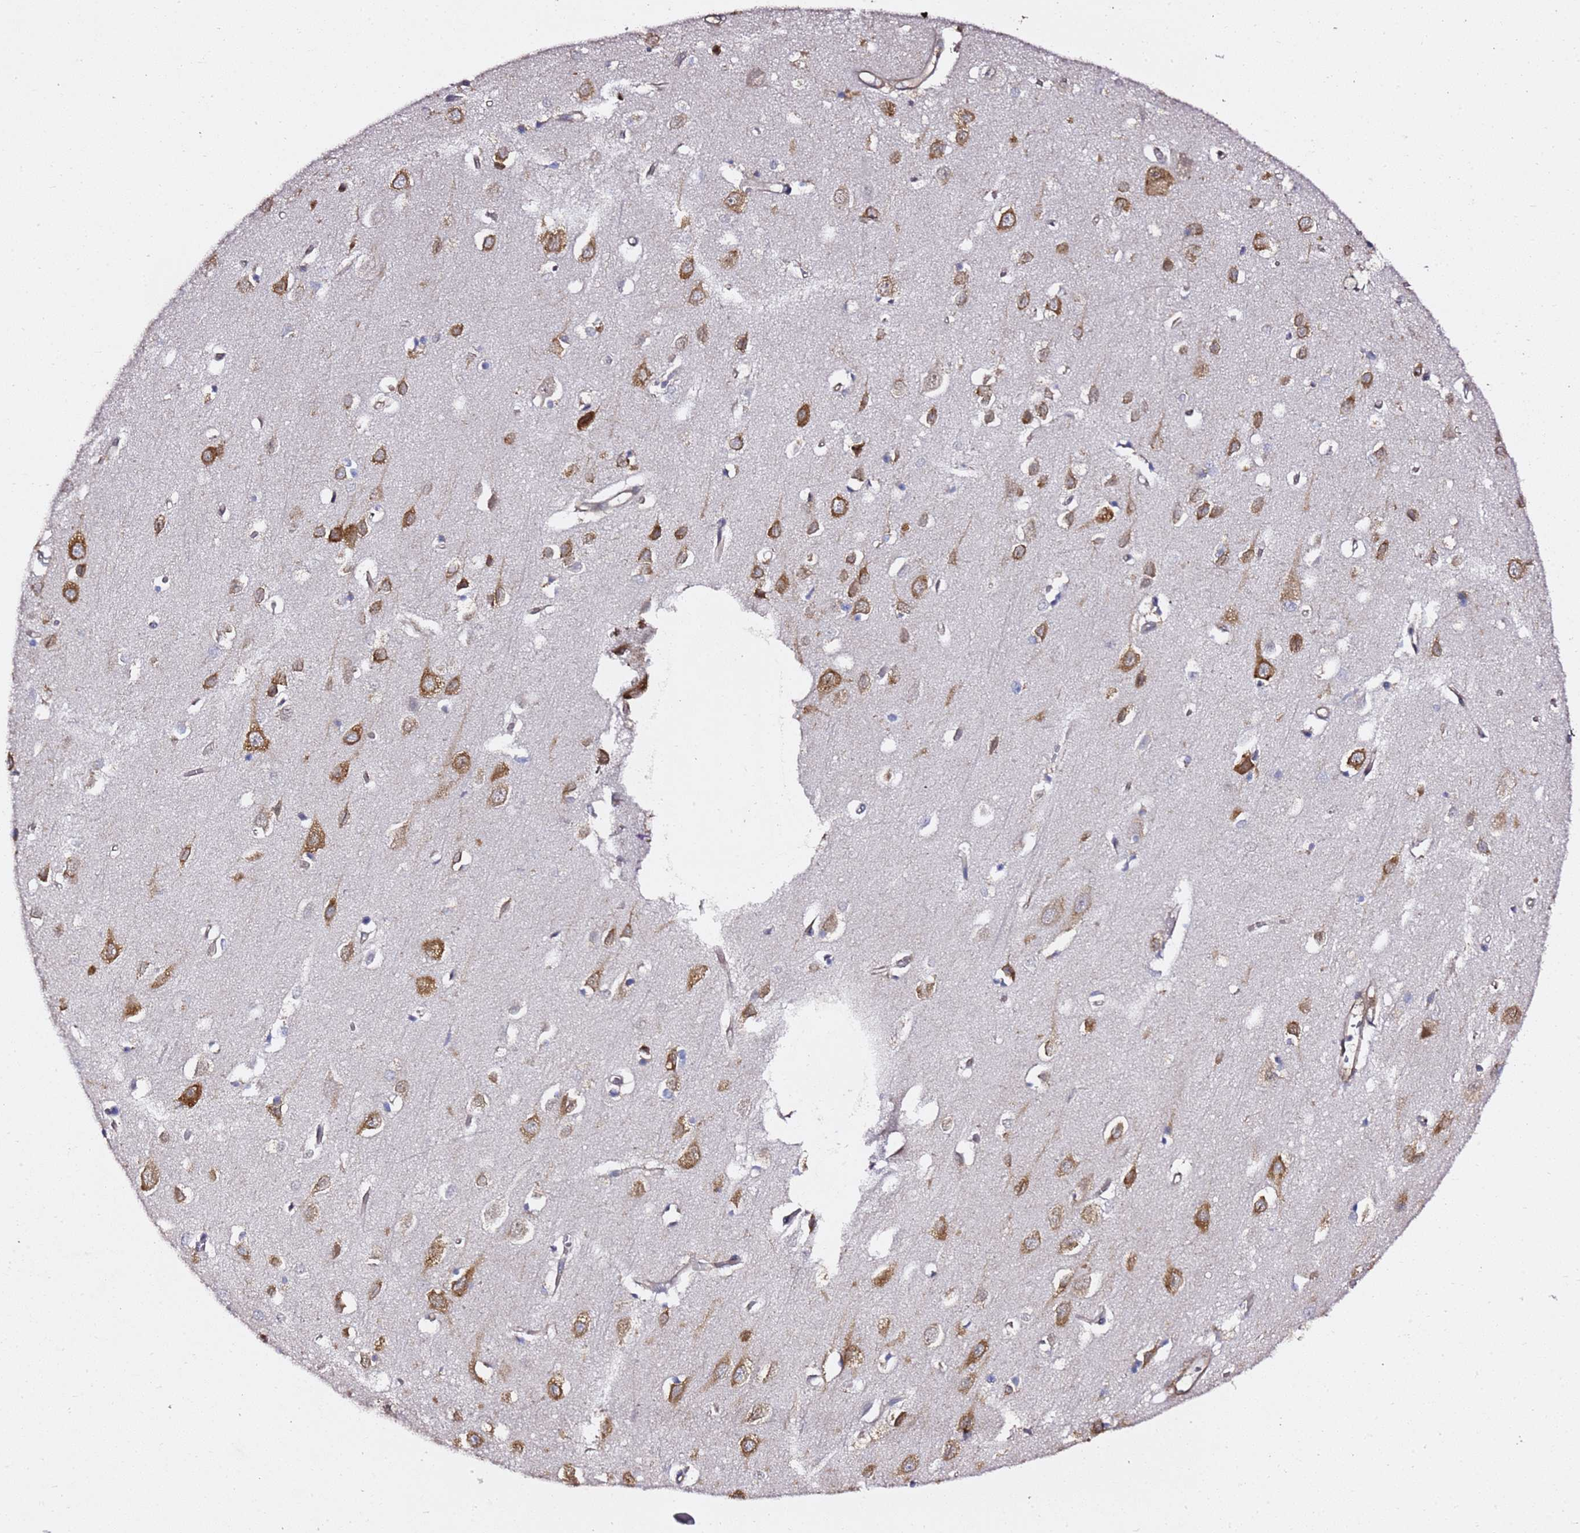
{"staining": {"intensity": "weak", "quantity": ">75%", "location": "cytoplasmic/membranous"}, "tissue": "cerebral cortex", "cell_type": "Endothelial cells", "image_type": "normal", "snomed": [{"axis": "morphology", "description": "Normal tissue, NOS"}, {"axis": "topography", "description": "Cerebral cortex"}], "caption": "Normal cerebral cortex shows weak cytoplasmic/membranous expression in approximately >75% of endothelial cells, visualized by immunohistochemistry. (DAB (3,3'-diaminobenzidine) = brown stain, brightfield microscopy at high magnification).", "gene": "TPST1", "patient": {"sex": "female", "age": 64}}